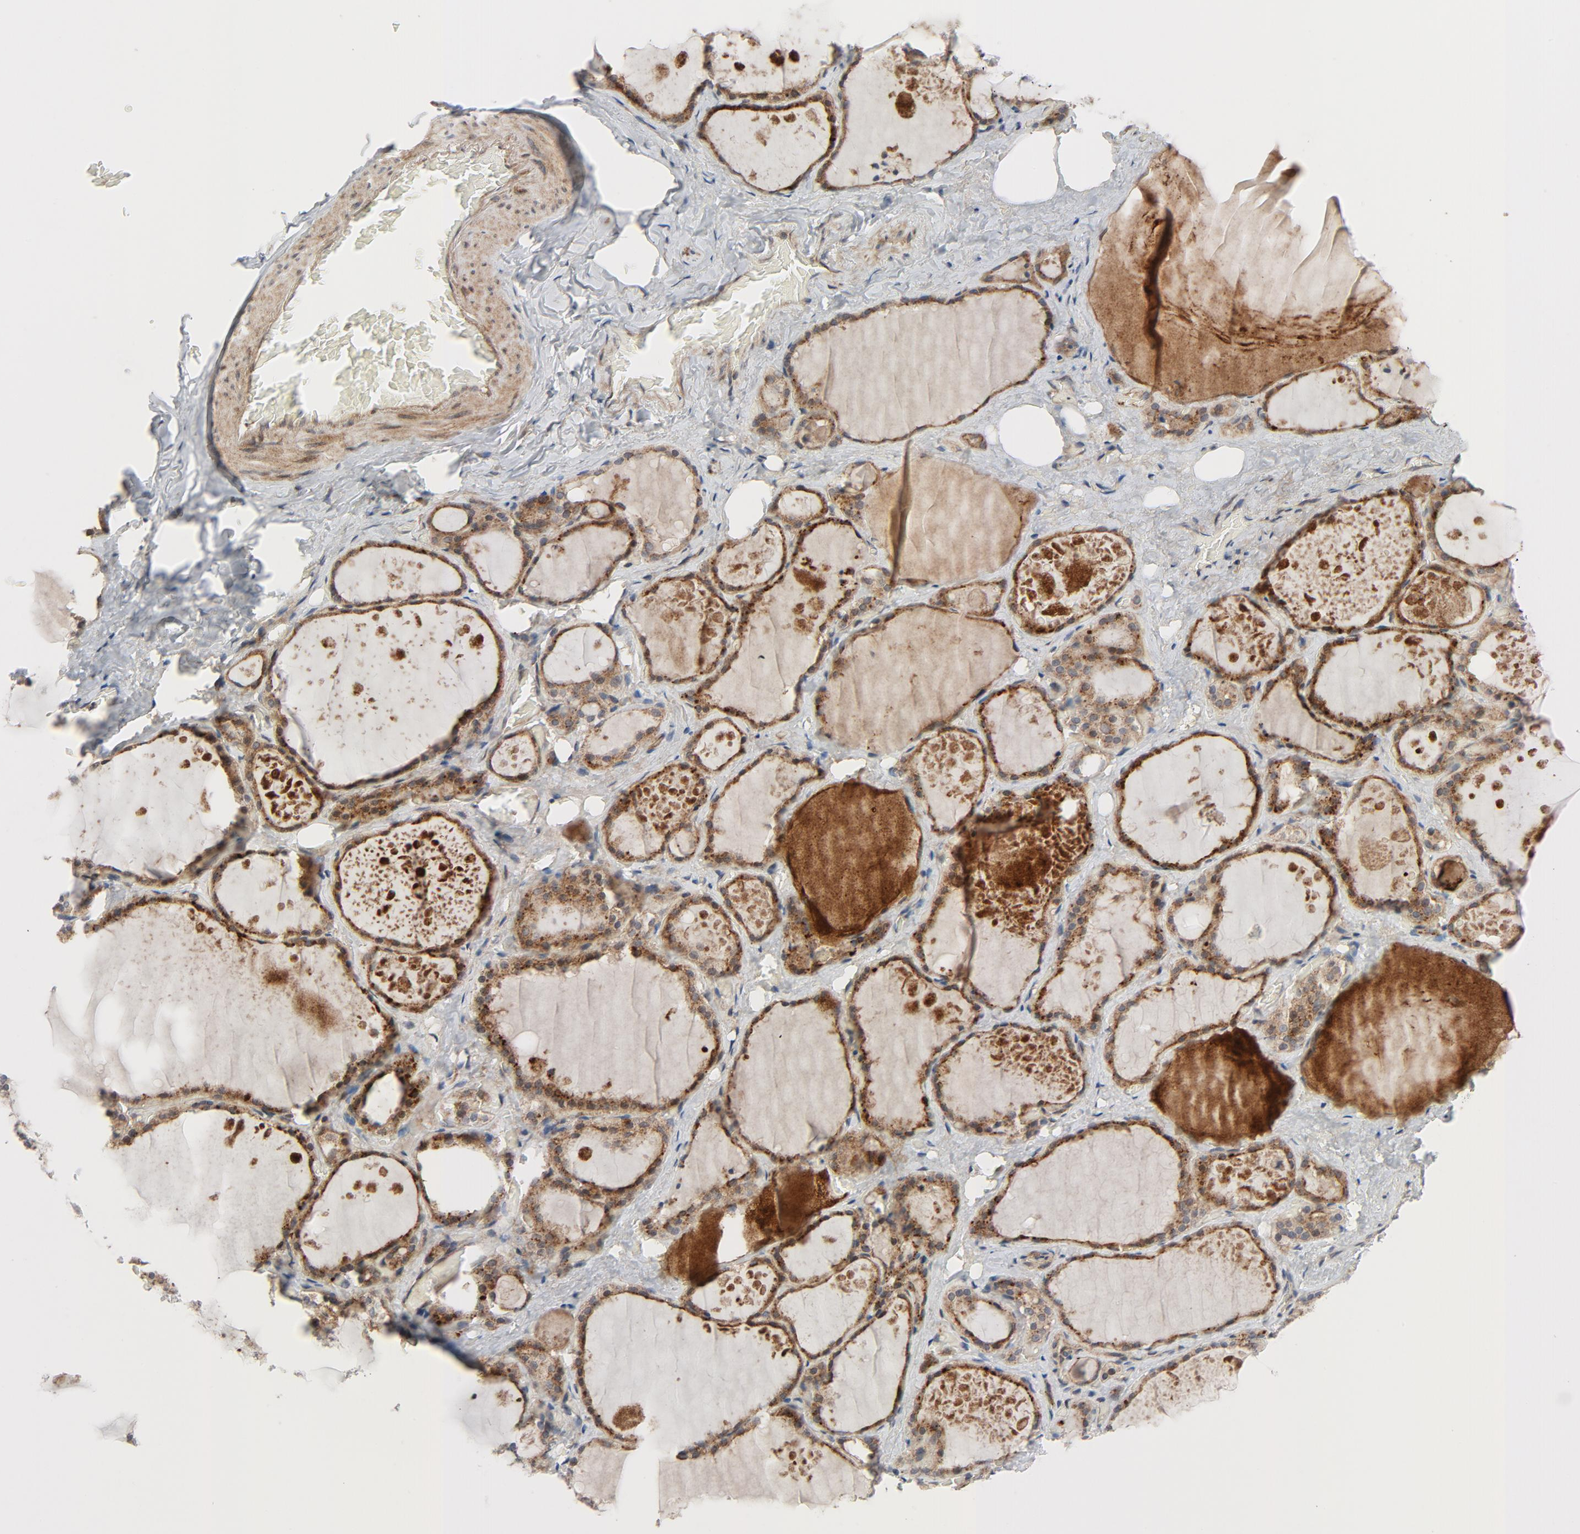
{"staining": {"intensity": "moderate", "quantity": ">75%", "location": "cytoplasmic/membranous"}, "tissue": "thyroid gland", "cell_type": "Glandular cells", "image_type": "normal", "snomed": [{"axis": "morphology", "description": "Normal tissue, NOS"}, {"axis": "topography", "description": "Thyroid gland"}], "caption": "The photomicrograph demonstrates staining of normal thyroid gland, revealing moderate cytoplasmic/membranous protein staining (brown color) within glandular cells.", "gene": "TSG101", "patient": {"sex": "male", "age": 61}}